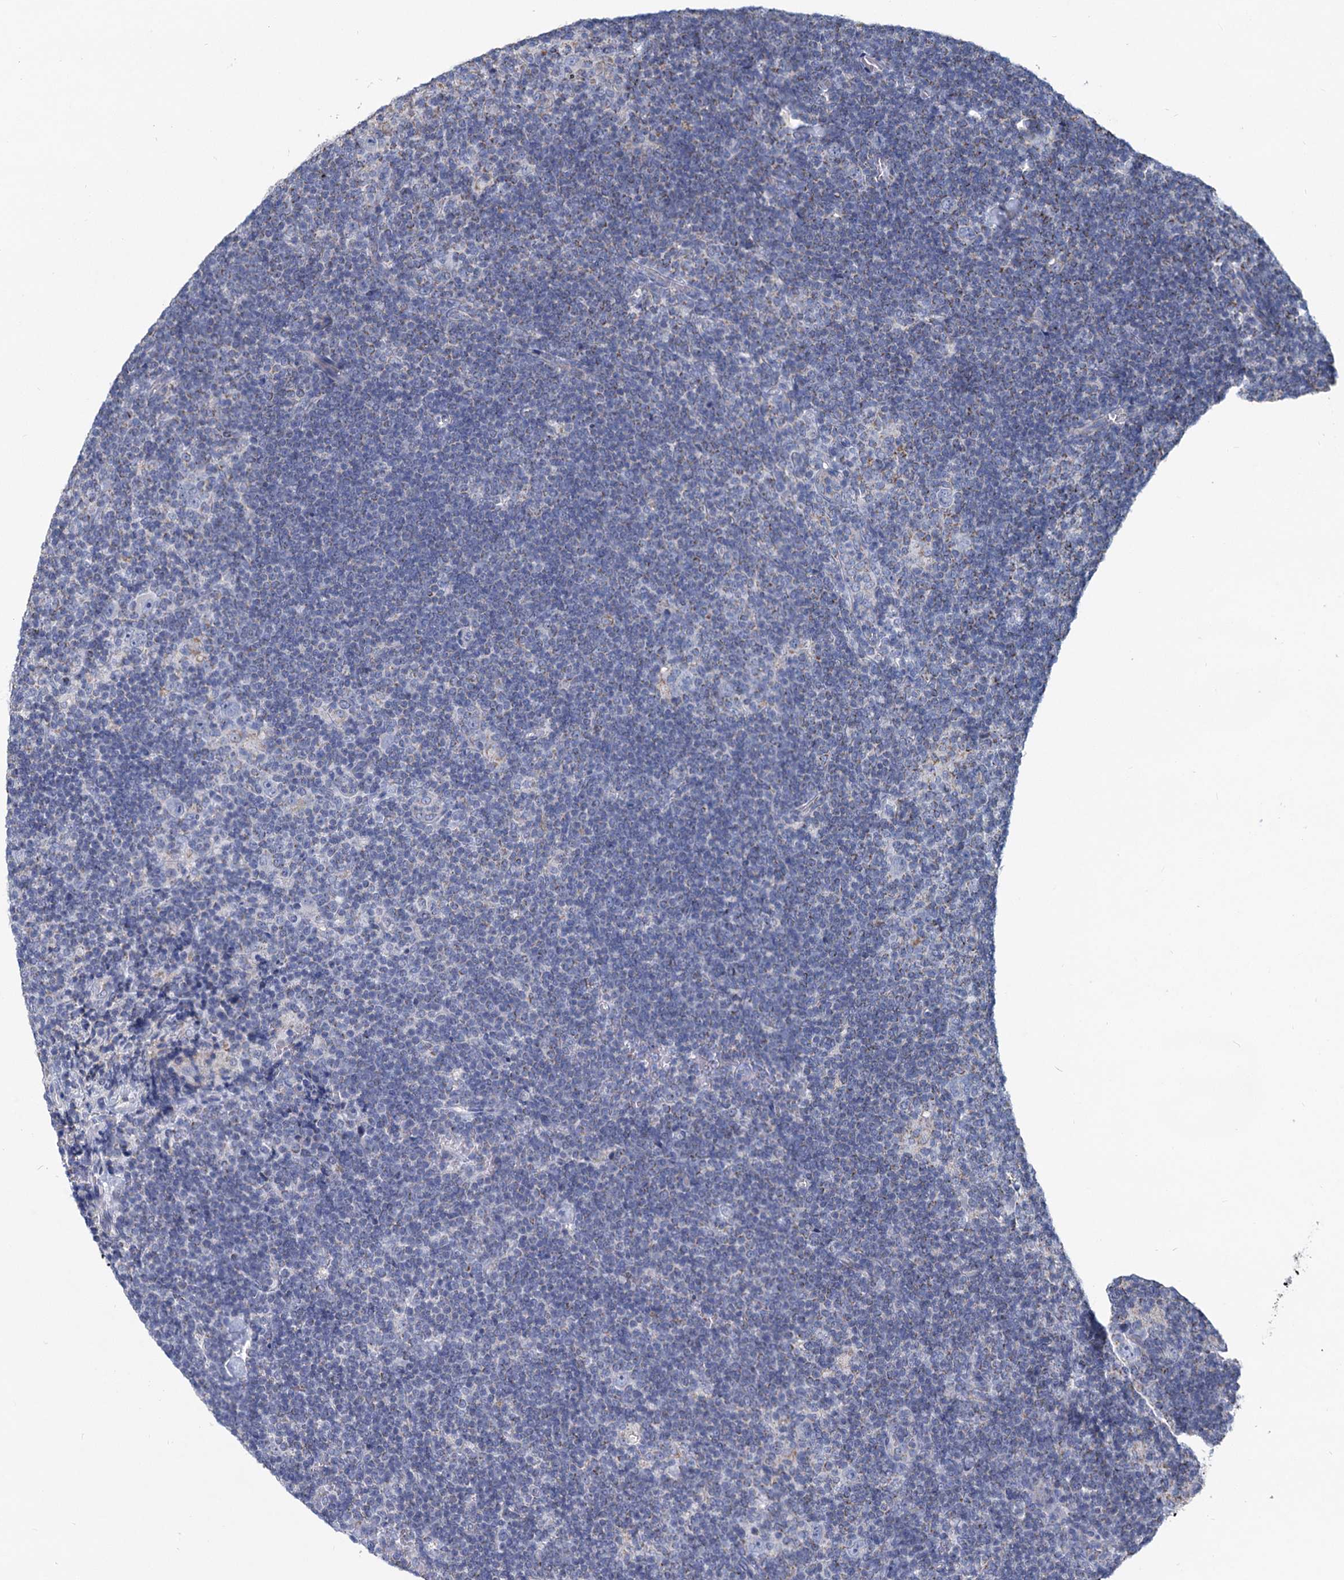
{"staining": {"intensity": "negative", "quantity": "none", "location": "none"}, "tissue": "lymphoma", "cell_type": "Tumor cells", "image_type": "cancer", "snomed": [{"axis": "morphology", "description": "Hodgkin's disease, NOS"}, {"axis": "topography", "description": "Lymph node"}], "caption": "Immunohistochemistry photomicrograph of neoplastic tissue: human lymphoma stained with DAB reveals no significant protein staining in tumor cells.", "gene": "NDUFC2", "patient": {"sex": "female", "age": 57}}